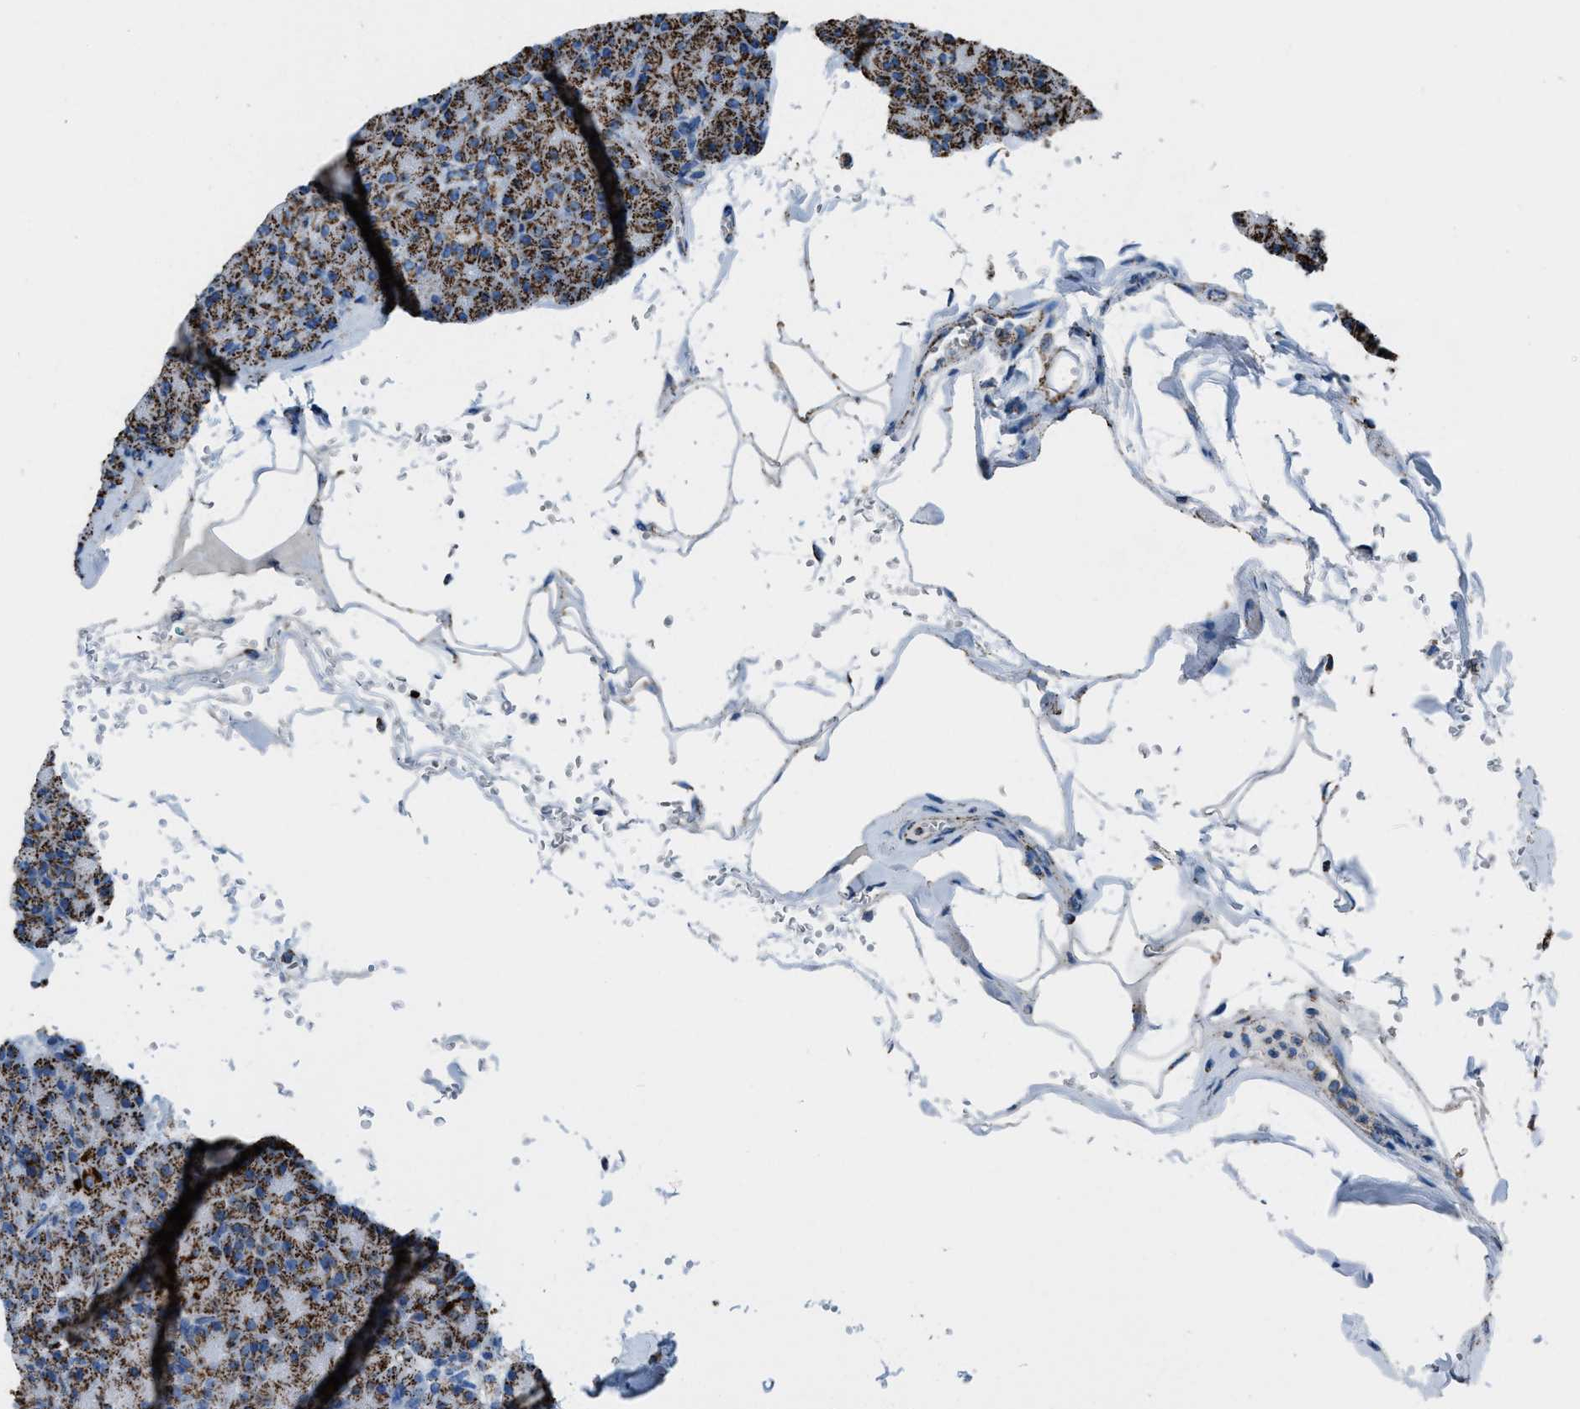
{"staining": {"intensity": "strong", "quantity": ">75%", "location": "cytoplasmic/membranous"}, "tissue": "pancreas", "cell_type": "Exocrine glandular cells", "image_type": "normal", "snomed": [{"axis": "morphology", "description": "Normal tissue, NOS"}, {"axis": "topography", "description": "Pancreas"}], "caption": "Immunohistochemistry micrograph of unremarkable human pancreas stained for a protein (brown), which displays high levels of strong cytoplasmic/membranous expression in about >75% of exocrine glandular cells.", "gene": "MDH2", "patient": {"sex": "female", "age": 43}}